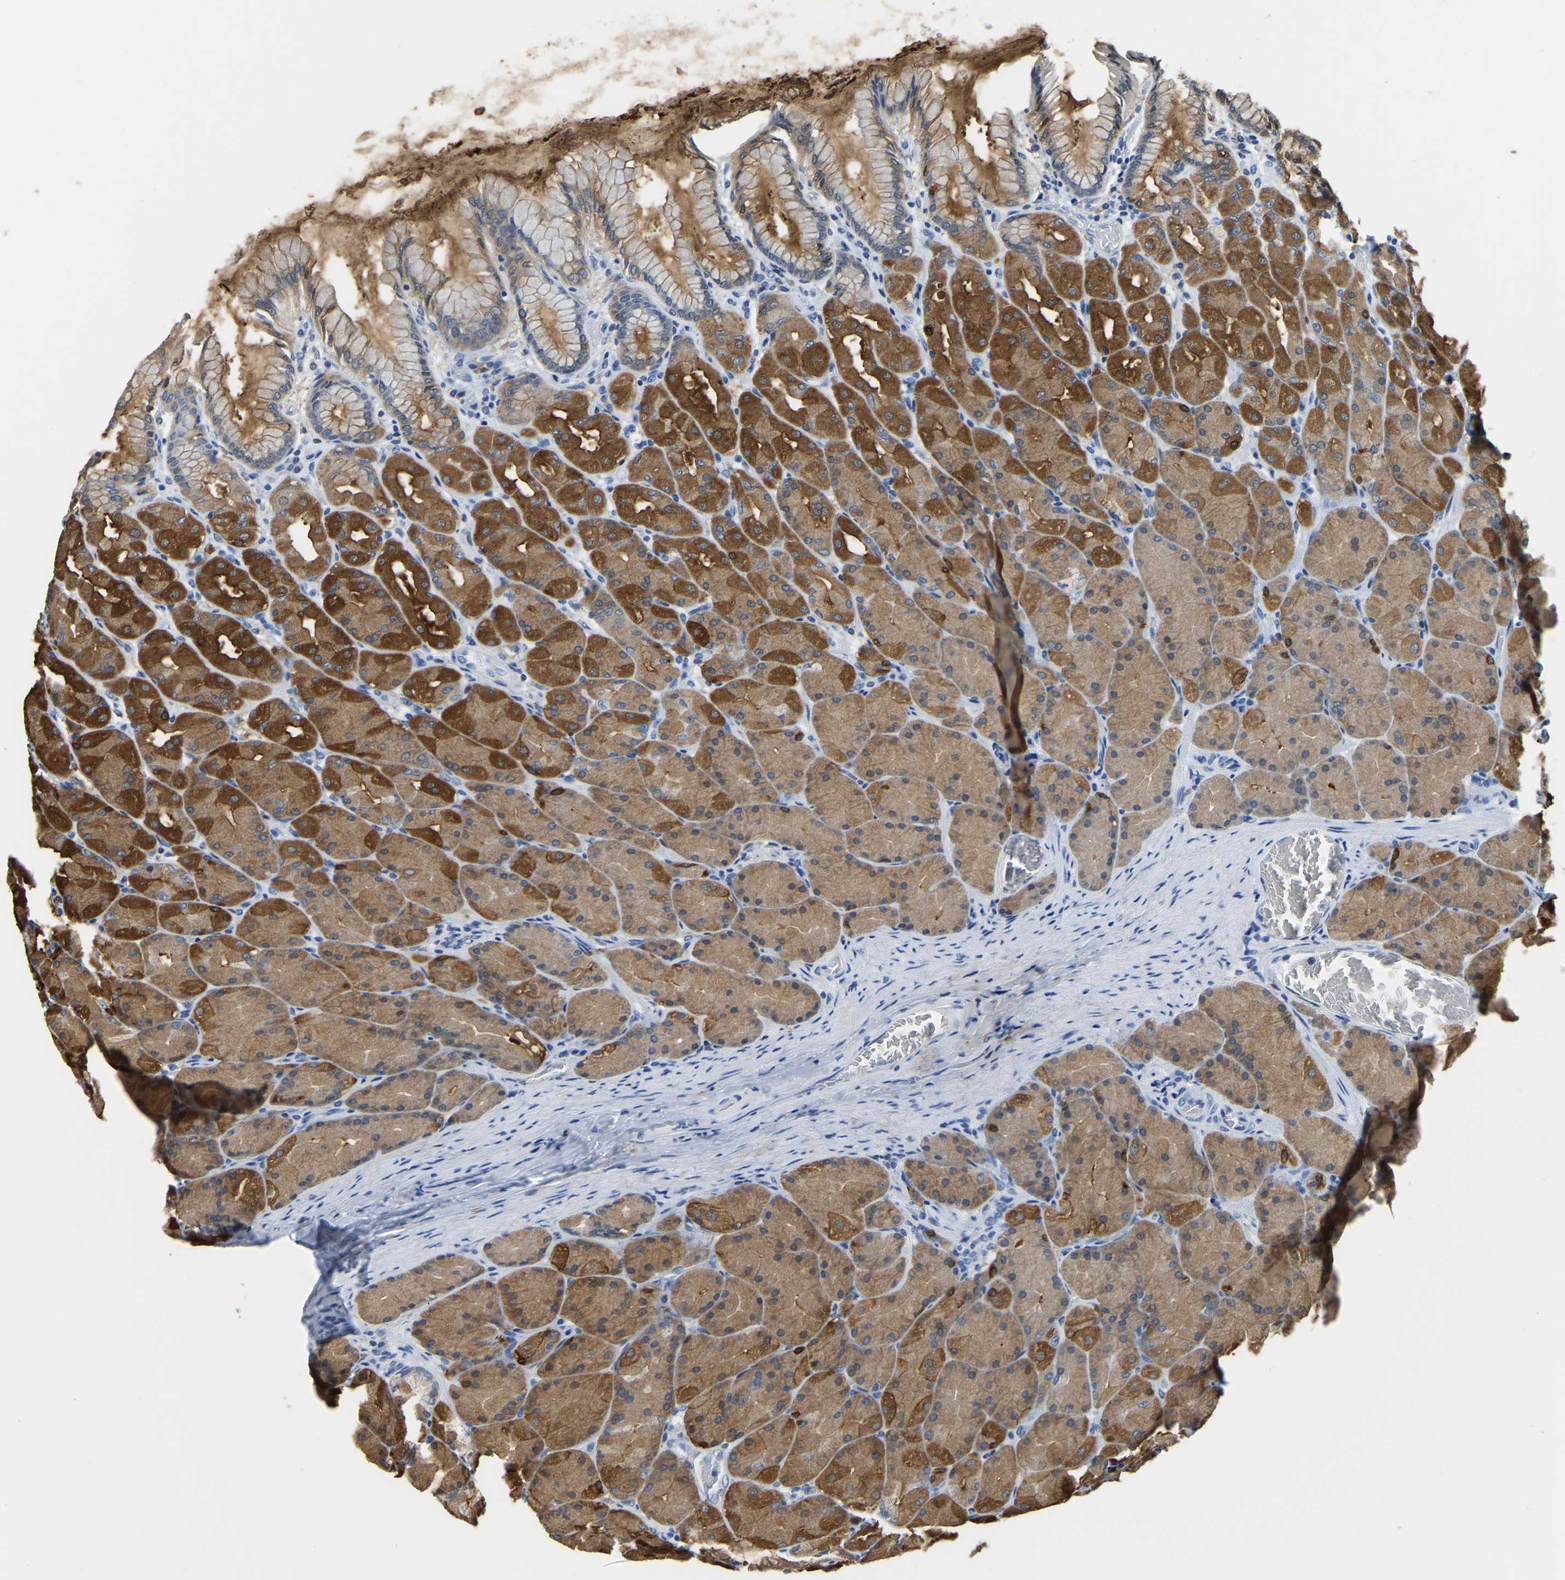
{"staining": {"intensity": "strong", "quantity": ">75%", "location": "cytoplasmic/membranous"}, "tissue": "stomach", "cell_type": "Glandular cells", "image_type": "normal", "snomed": [{"axis": "morphology", "description": "Normal tissue, NOS"}, {"axis": "topography", "description": "Stomach, upper"}], "caption": "Protein expression by immunohistochemistry demonstrates strong cytoplasmic/membranous expression in approximately >75% of glandular cells in normal stomach. (brown staining indicates protein expression, while blue staining denotes nuclei).", "gene": "ZDHHC13", "patient": {"sex": "female", "age": 56}}